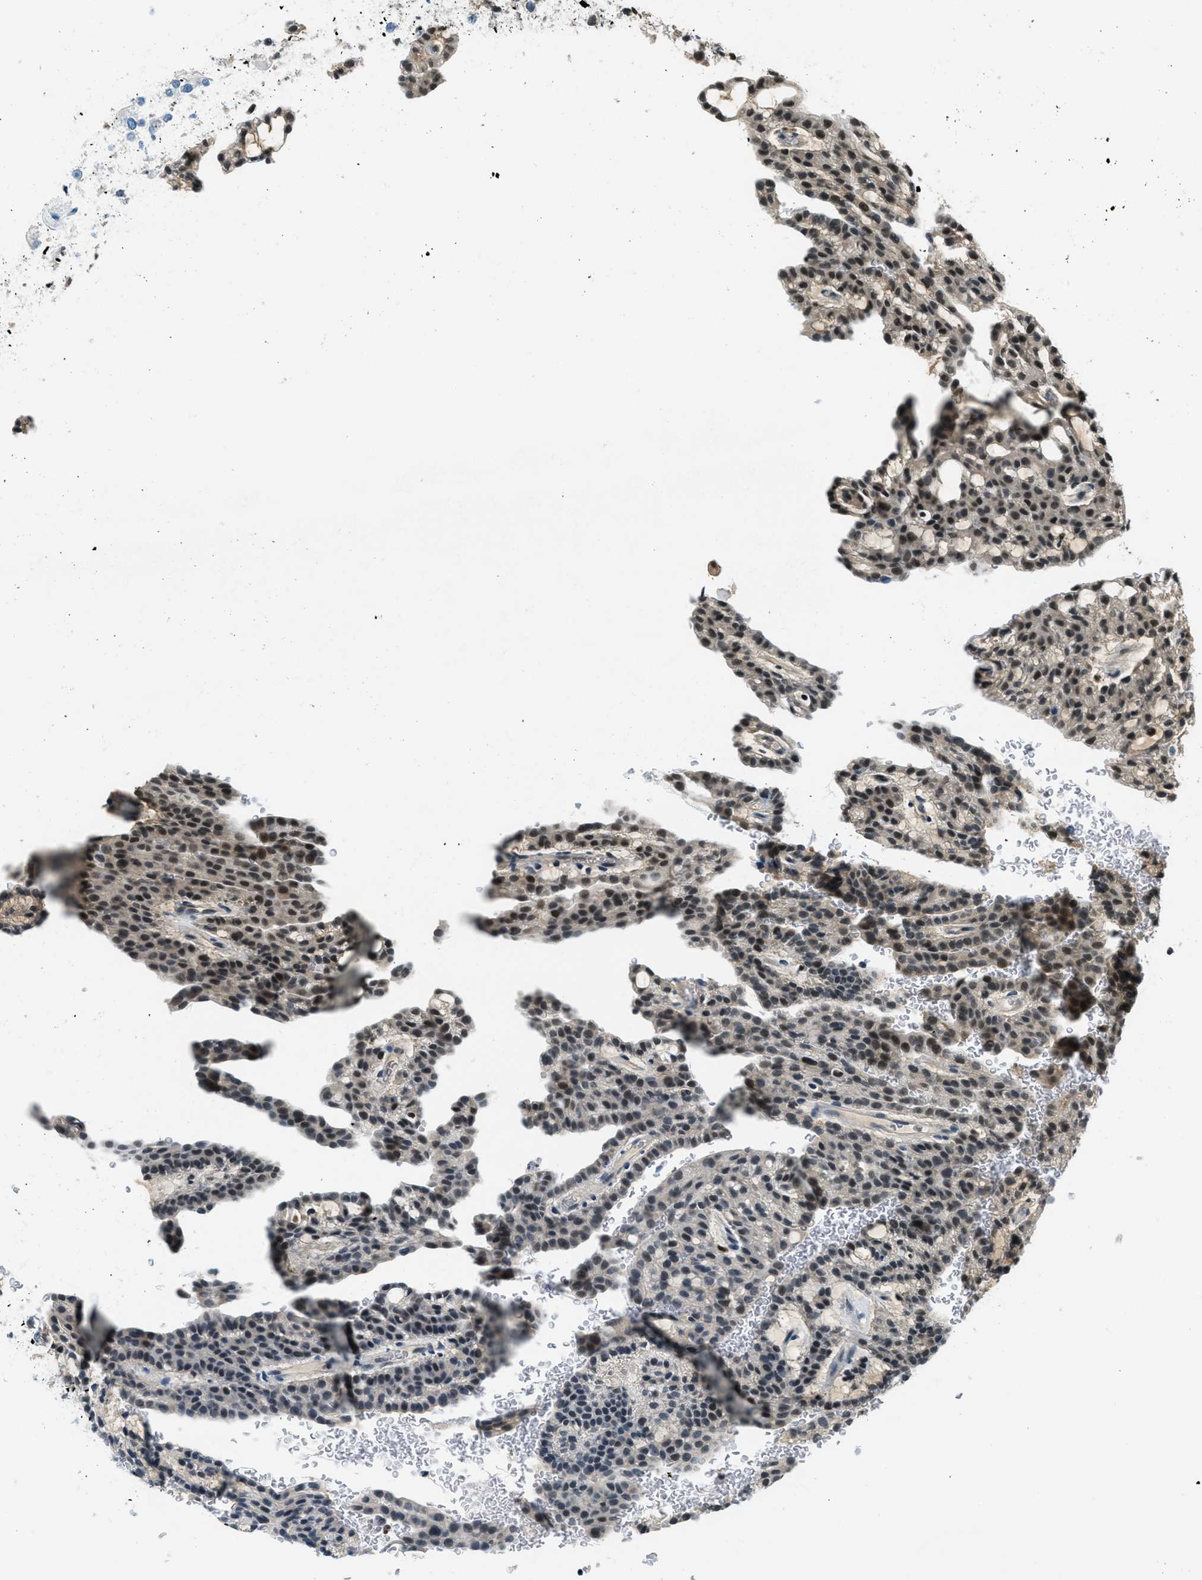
{"staining": {"intensity": "strong", "quantity": ">75%", "location": "nuclear"}, "tissue": "renal cancer", "cell_type": "Tumor cells", "image_type": "cancer", "snomed": [{"axis": "morphology", "description": "Adenocarcinoma, NOS"}, {"axis": "topography", "description": "Kidney"}], "caption": "Immunohistochemical staining of adenocarcinoma (renal) demonstrates high levels of strong nuclear positivity in about >75% of tumor cells.", "gene": "OGFR", "patient": {"sex": "male", "age": 63}}